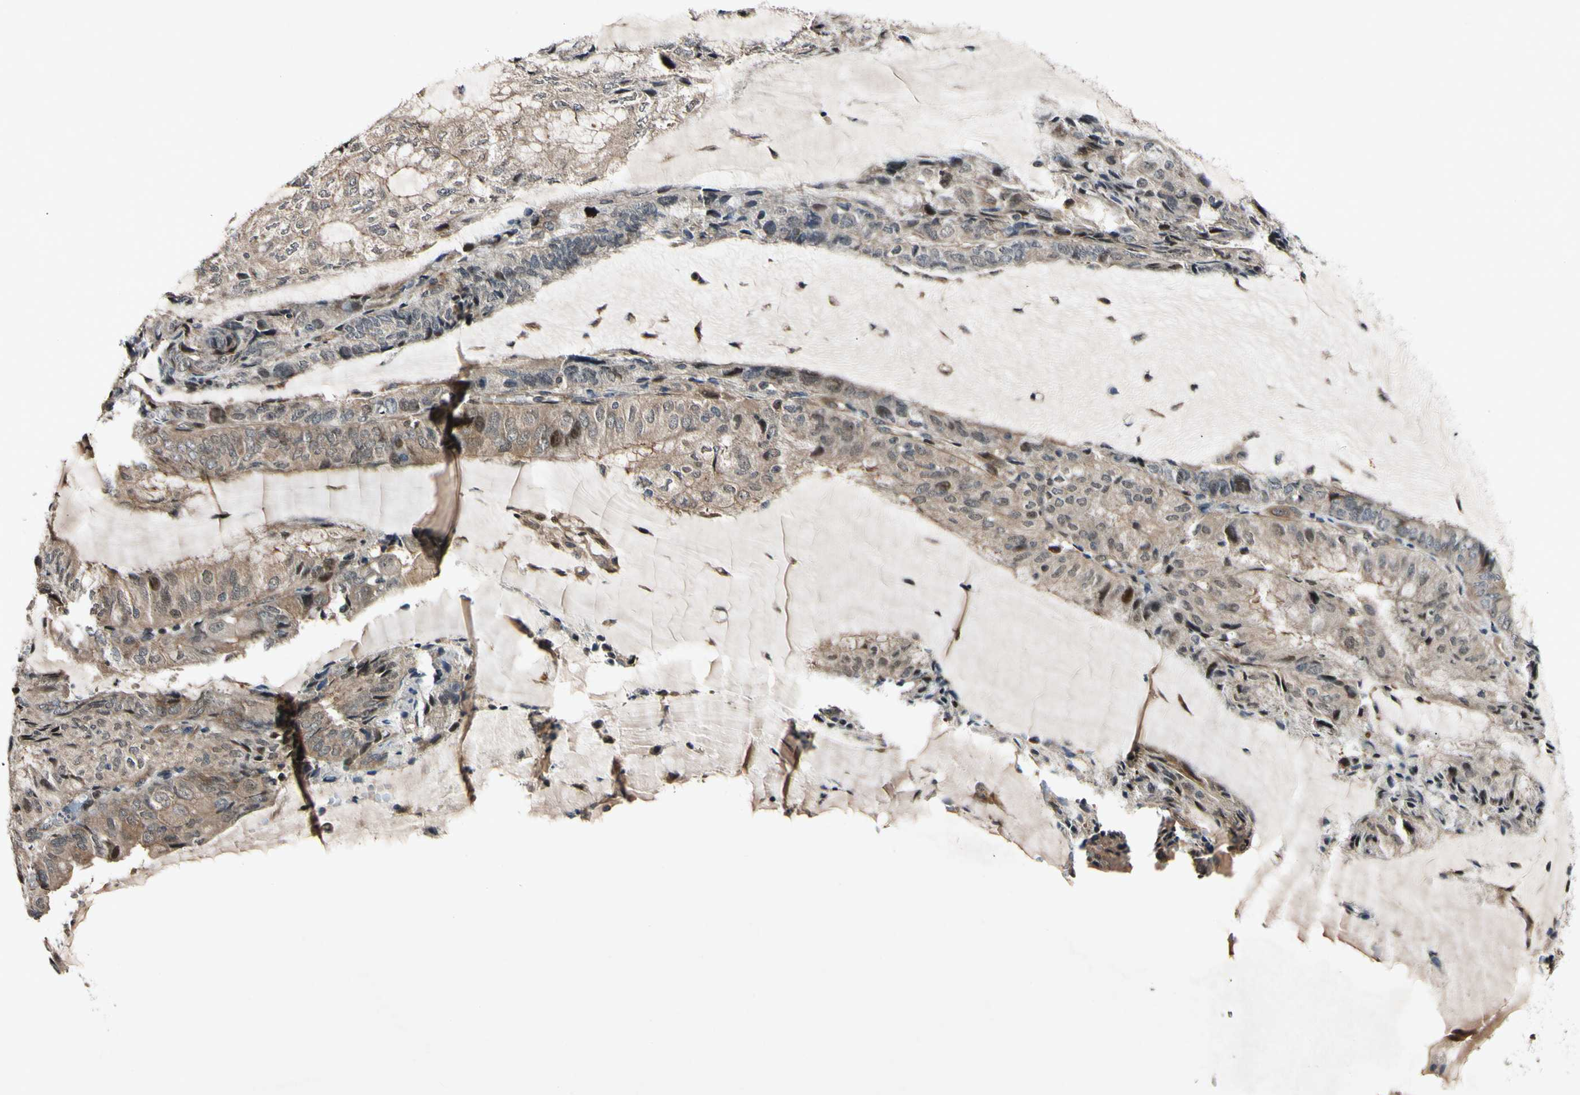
{"staining": {"intensity": "moderate", "quantity": ">75%", "location": "cytoplasmic/membranous"}, "tissue": "endometrial cancer", "cell_type": "Tumor cells", "image_type": "cancer", "snomed": [{"axis": "morphology", "description": "Adenocarcinoma, NOS"}, {"axis": "topography", "description": "Endometrium"}], "caption": "Immunohistochemical staining of adenocarcinoma (endometrial) exhibits medium levels of moderate cytoplasmic/membranous protein expression in about >75% of tumor cells.", "gene": "CSNK1E", "patient": {"sex": "female", "age": 81}}